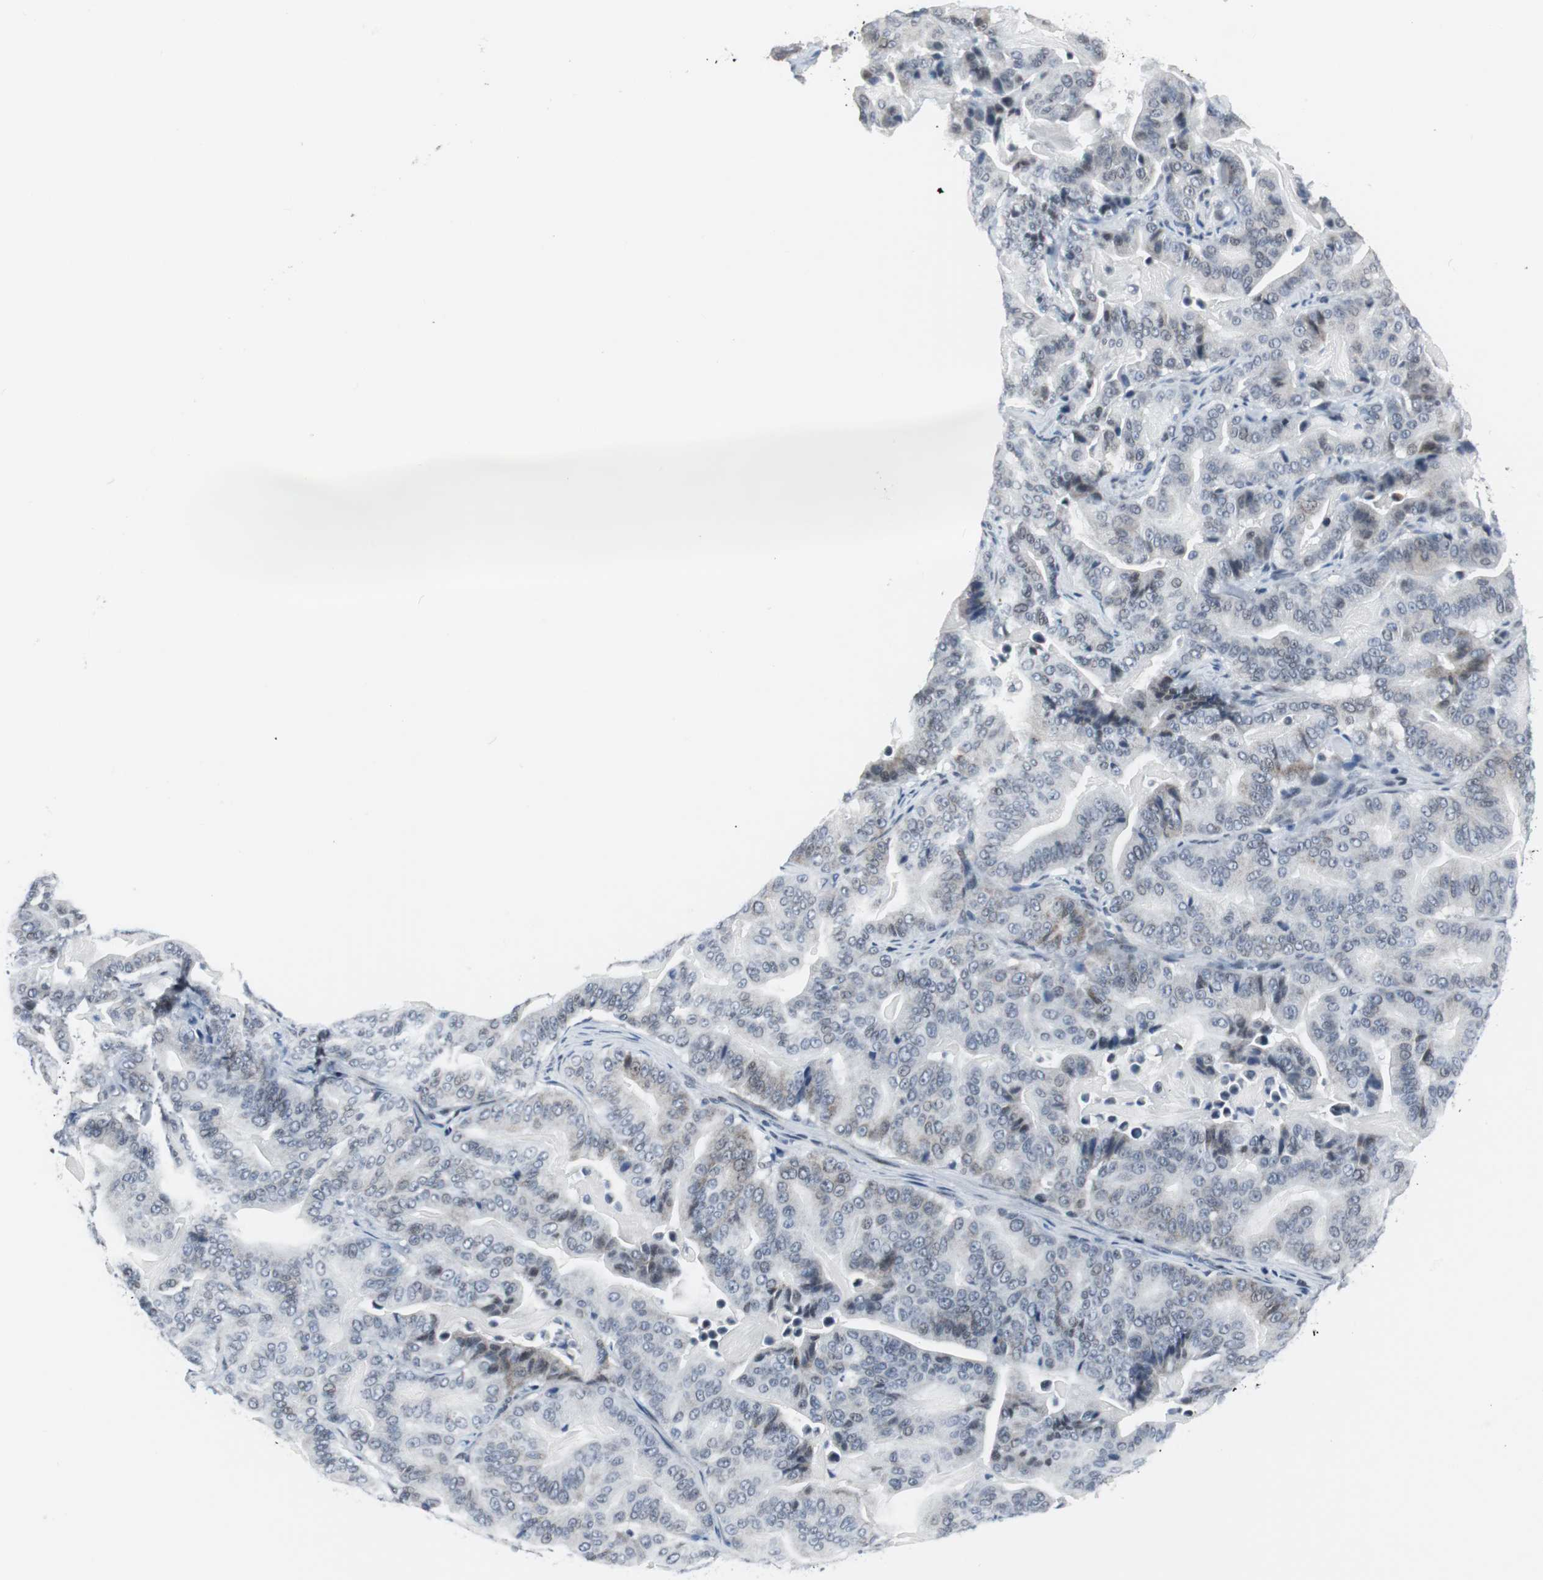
{"staining": {"intensity": "weak", "quantity": "<25%", "location": "cytoplasmic/membranous,nuclear"}, "tissue": "pancreatic cancer", "cell_type": "Tumor cells", "image_type": "cancer", "snomed": [{"axis": "morphology", "description": "Adenocarcinoma, NOS"}, {"axis": "topography", "description": "Pancreas"}], "caption": "The image exhibits no staining of tumor cells in pancreatic cancer.", "gene": "MTA1", "patient": {"sex": "male", "age": 63}}